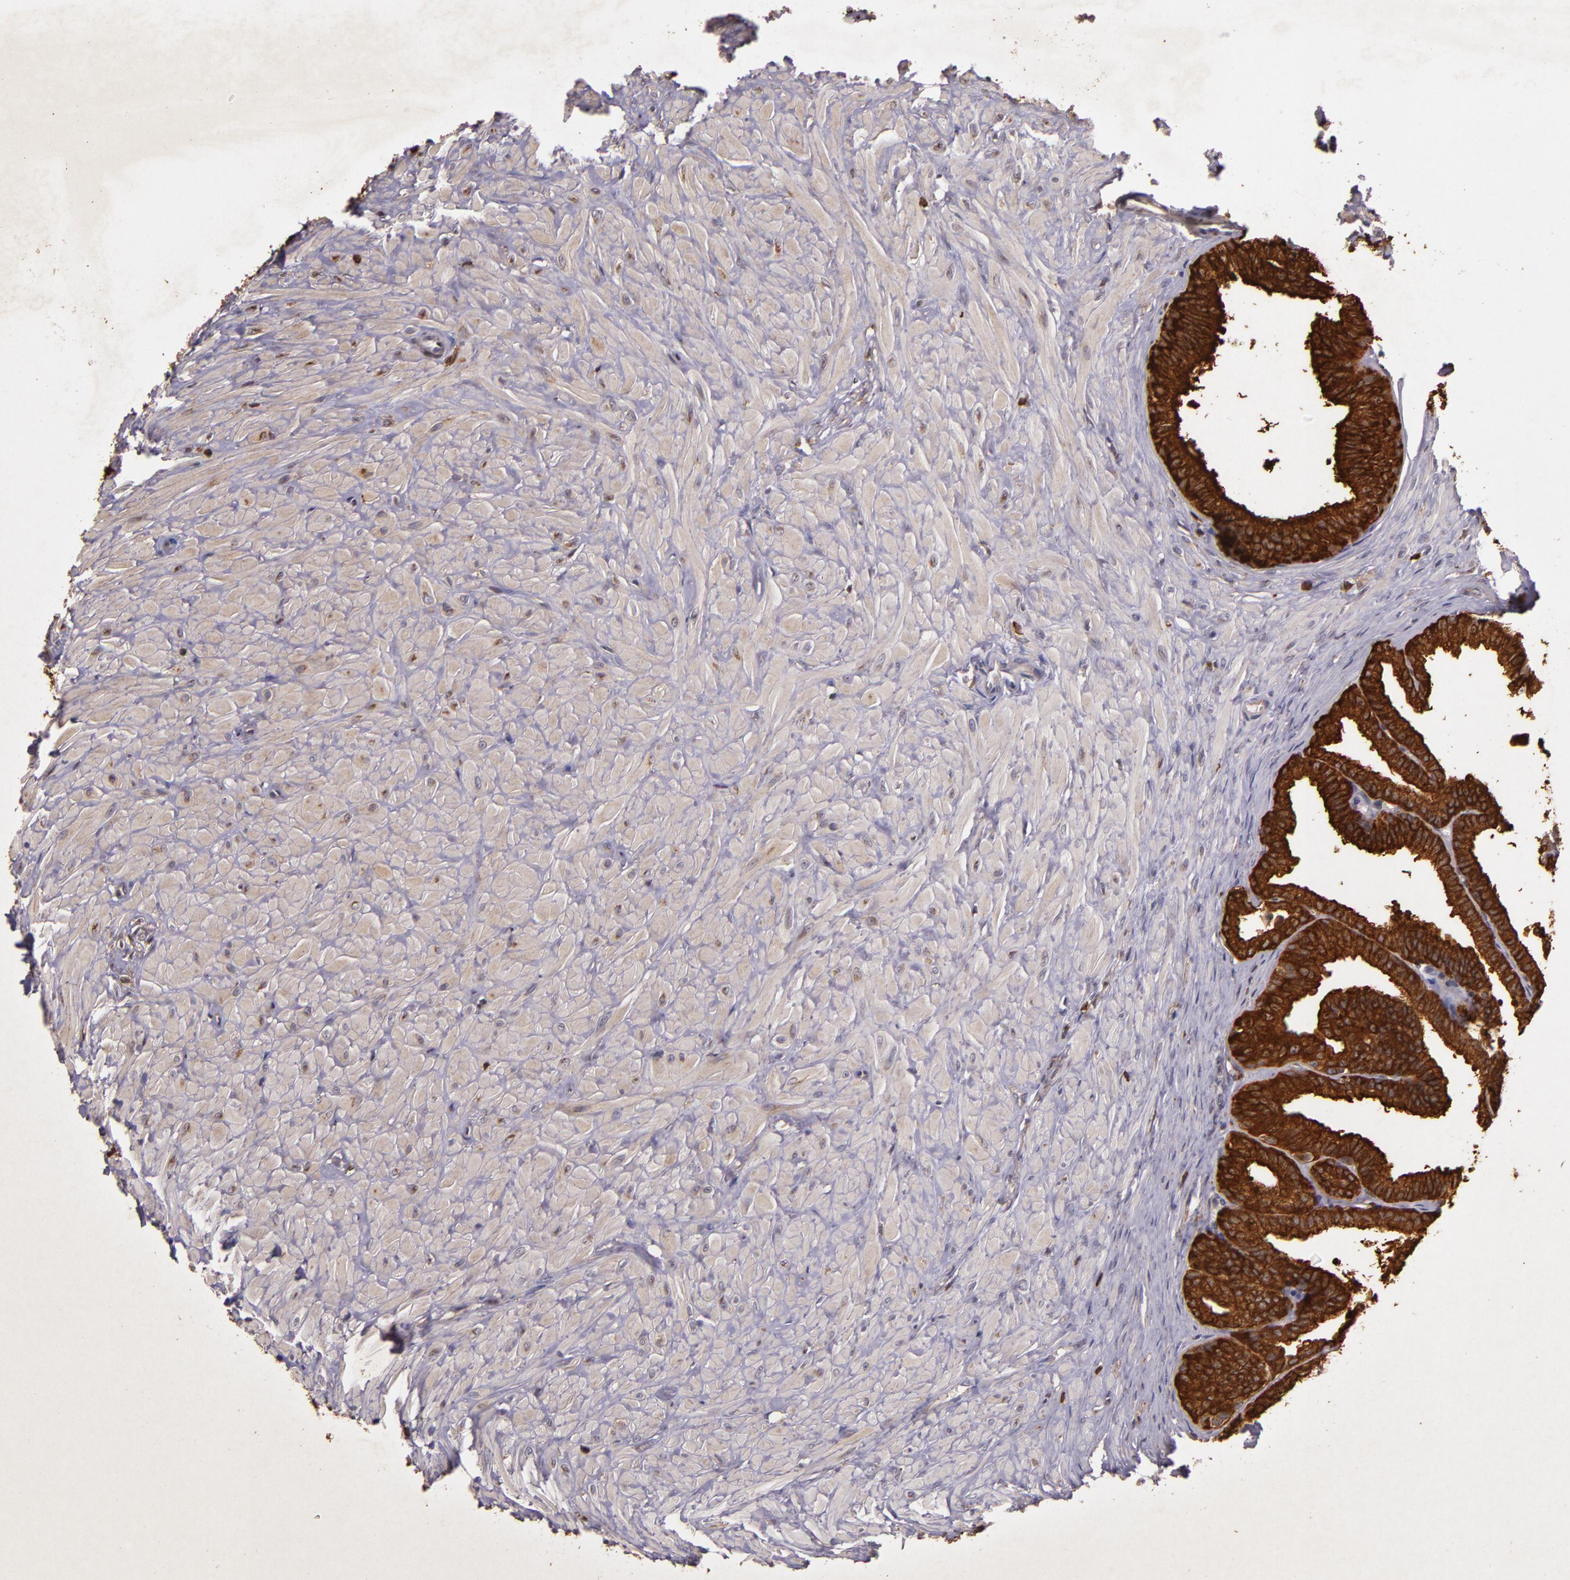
{"staining": {"intensity": "strong", "quantity": ">75%", "location": "cytoplasmic/membranous"}, "tissue": "seminal vesicle", "cell_type": "Glandular cells", "image_type": "normal", "snomed": [{"axis": "morphology", "description": "Normal tissue, NOS"}, {"axis": "topography", "description": "Seminal veicle"}], "caption": "This micrograph demonstrates immunohistochemistry staining of normal seminal vesicle, with high strong cytoplasmic/membranous staining in approximately >75% of glandular cells.", "gene": "SLC9A3R1", "patient": {"sex": "male", "age": 26}}